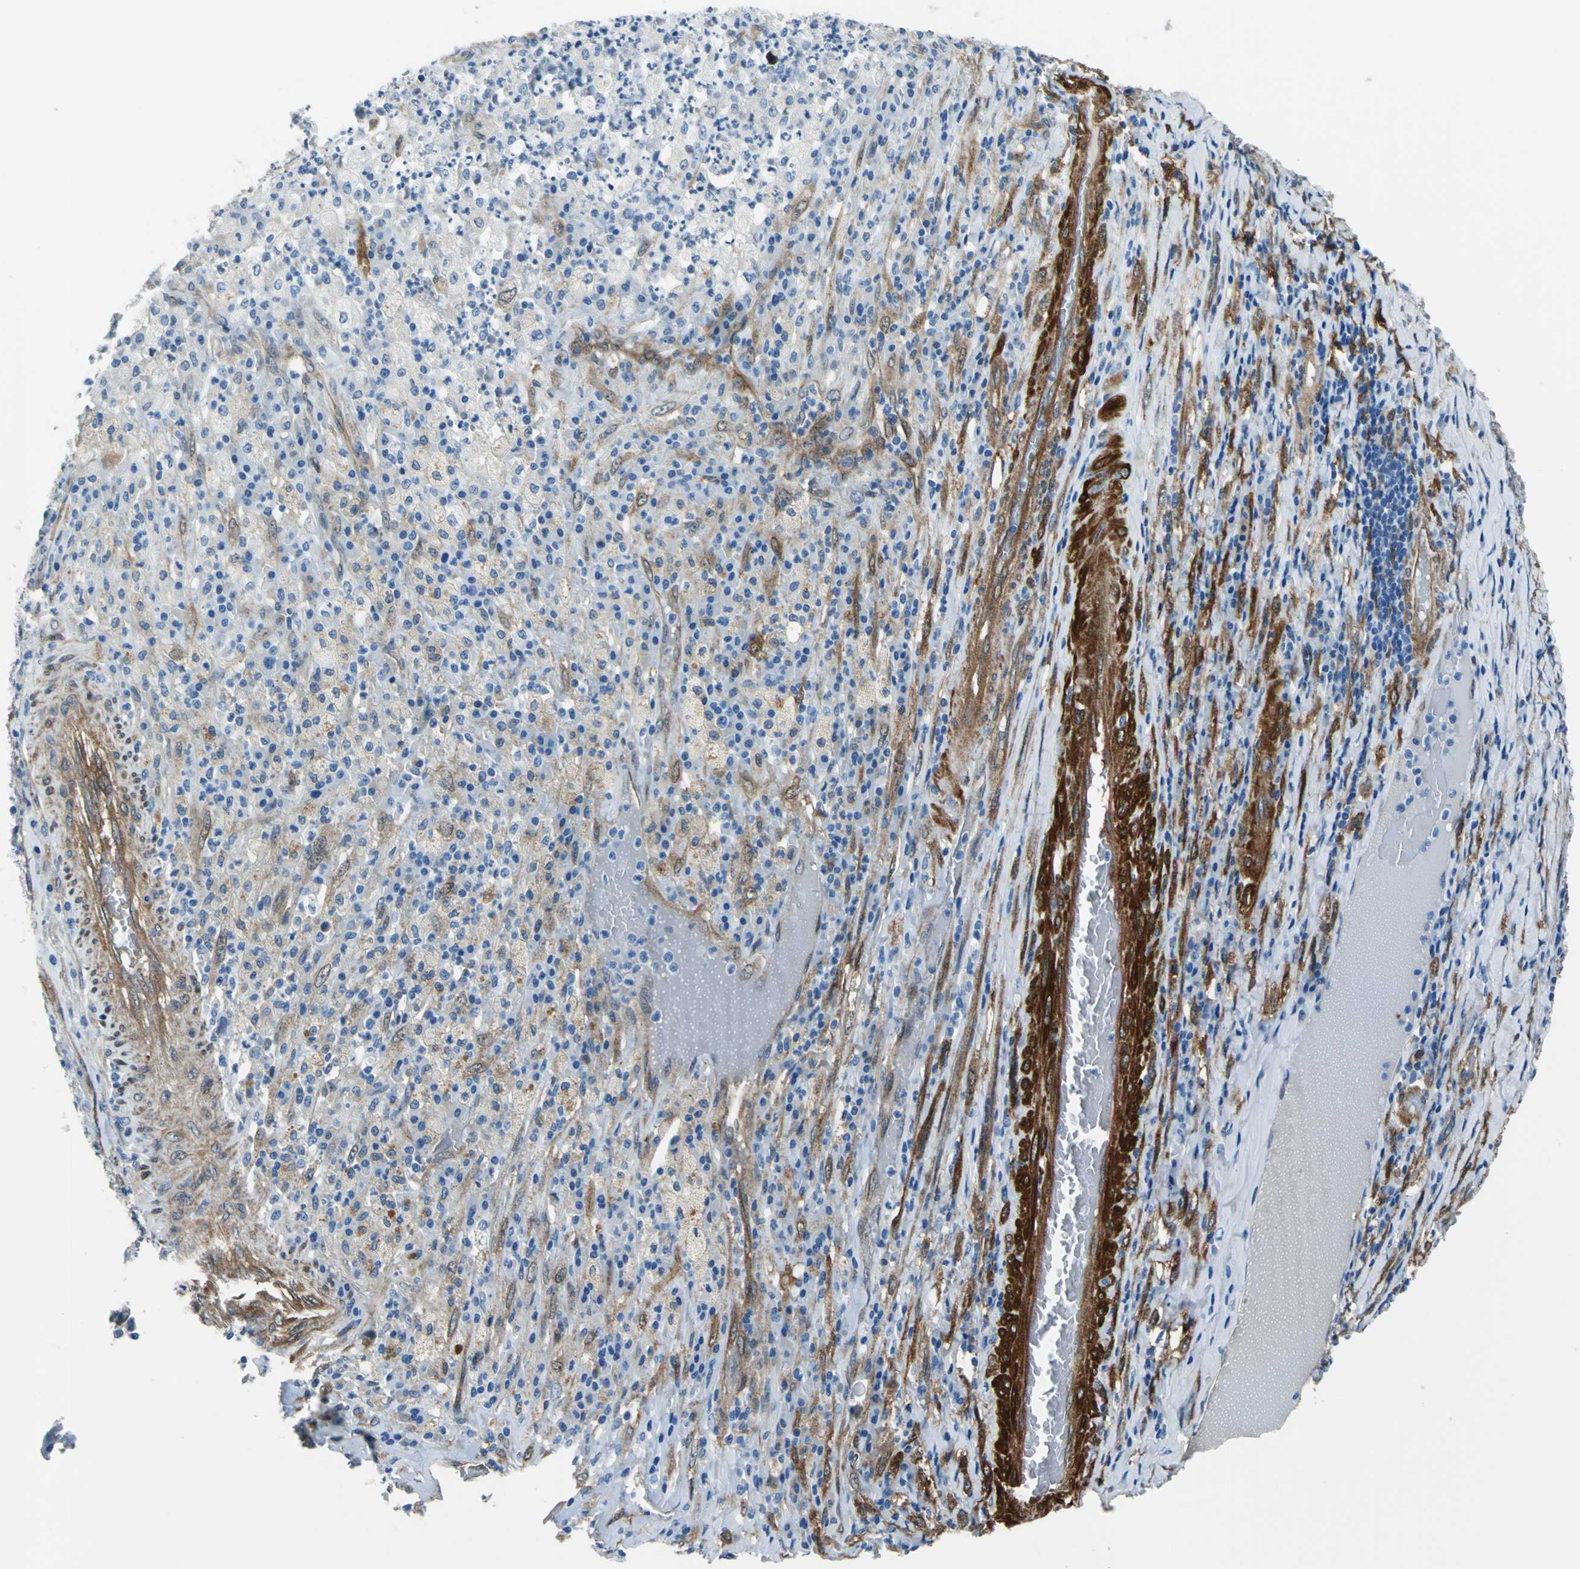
{"staining": {"intensity": "strong", "quantity": "<25%", "location": "cytoplasmic/membranous"}, "tissue": "testis cancer", "cell_type": "Tumor cells", "image_type": "cancer", "snomed": [{"axis": "morphology", "description": "Necrosis, NOS"}, {"axis": "morphology", "description": "Carcinoma, Embryonal, NOS"}, {"axis": "topography", "description": "Testis"}], "caption": "Tumor cells reveal strong cytoplasmic/membranous staining in approximately <25% of cells in testis cancer. Nuclei are stained in blue.", "gene": "HSPB1", "patient": {"sex": "male", "age": 19}}